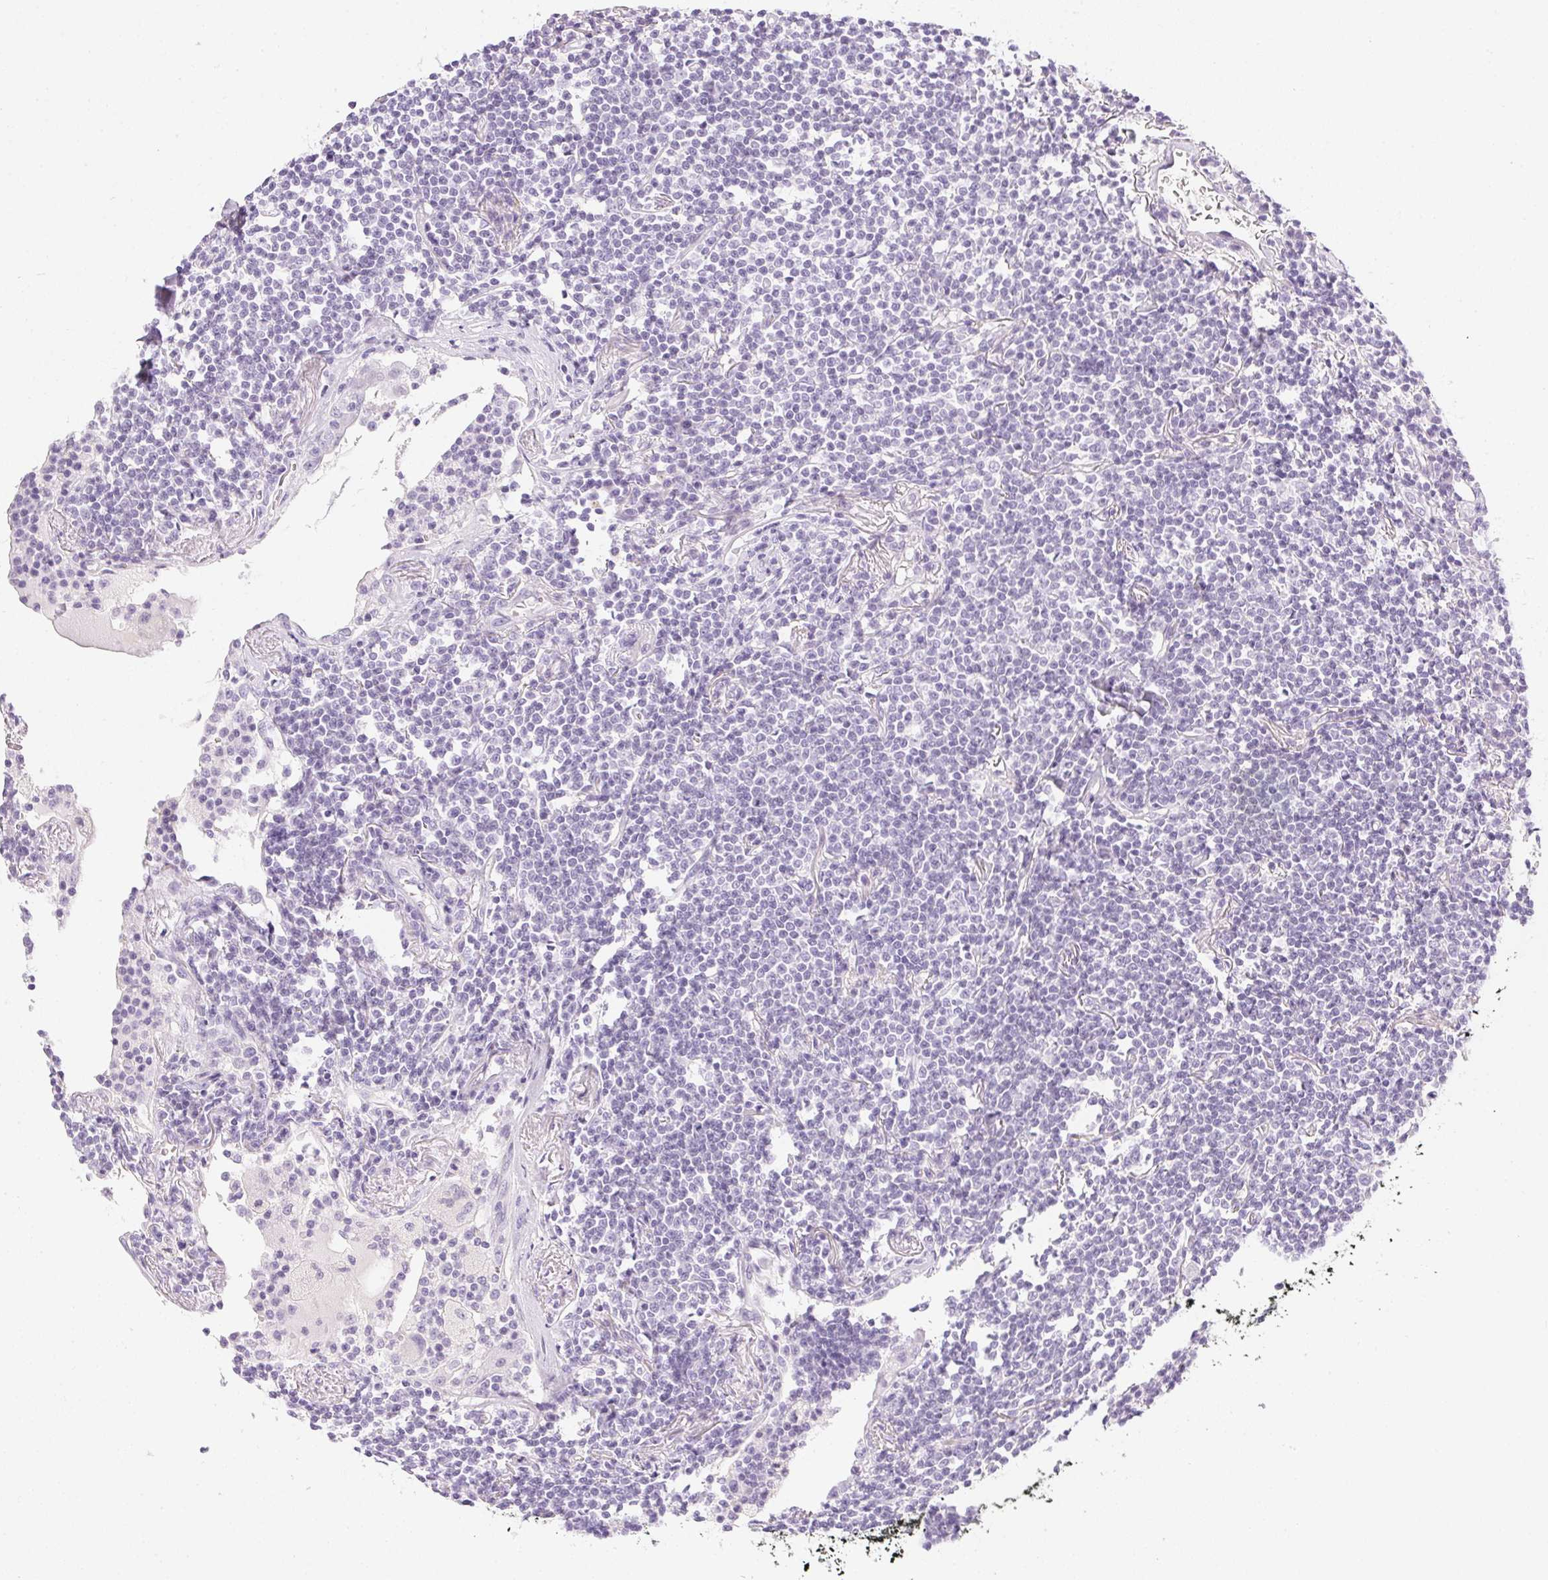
{"staining": {"intensity": "negative", "quantity": "none", "location": "none"}, "tissue": "lymphoma", "cell_type": "Tumor cells", "image_type": "cancer", "snomed": [{"axis": "morphology", "description": "Malignant lymphoma, non-Hodgkin's type, Low grade"}, {"axis": "topography", "description": "Lung"}], "caption": "Tumor cells are negative for protein expression in human lymphoma.", "gene": "PPY", "patient": {"sex": "female", "age": 71}}